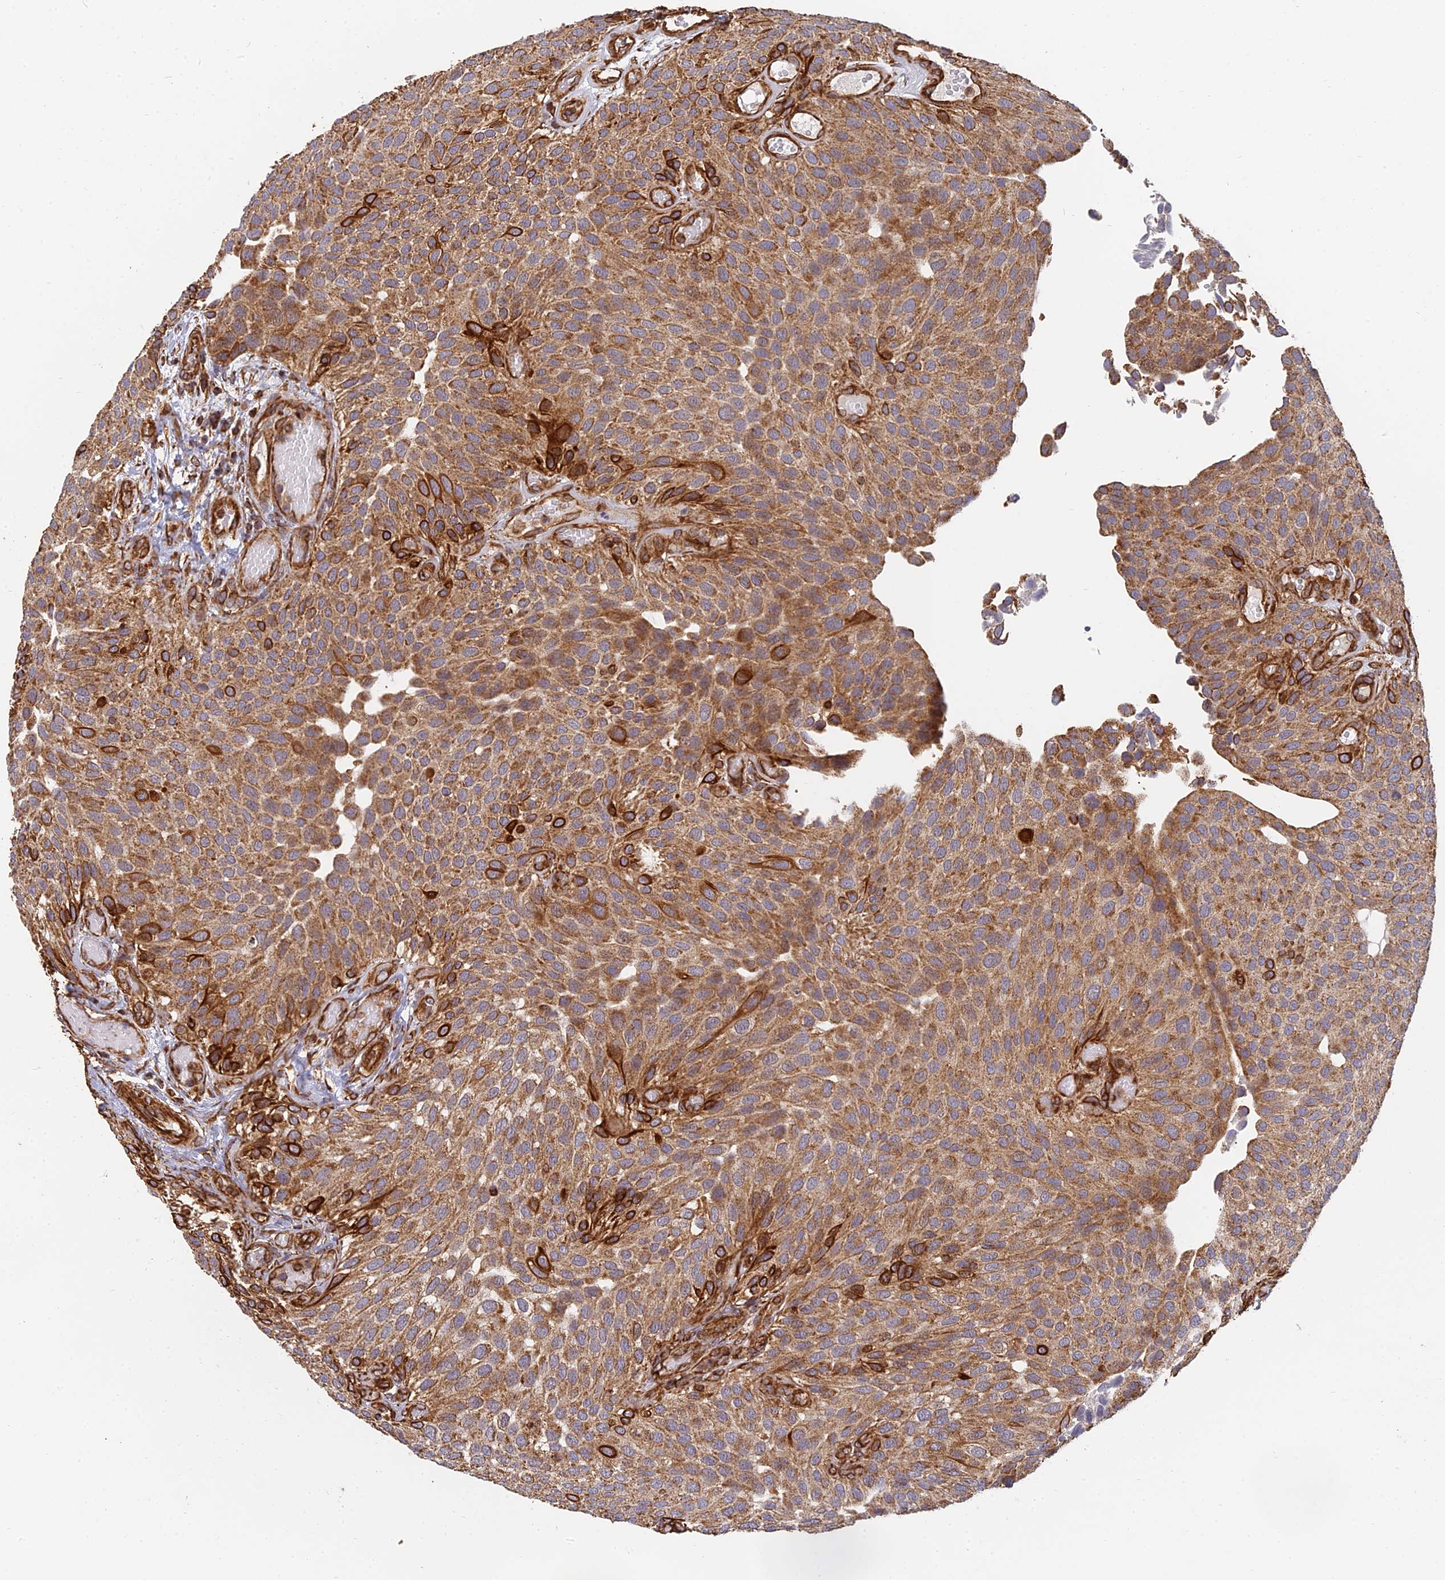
{"staining": {"intensity": "strong", "quantity": ">75%", "location": "cytoplasmic/membranous"}, "tissue": "urothelial cancer", "cell_type": "Tumor cells", "image_type": "cancer", "snomed": [{"axis": "morphology", "description": "Urothelial carcinoma, Low grade"}, {"axis": "topography", "description": "Urinary bladder"}], "caption": "Brown immunohistochemical staining in human urothelial carcinoma (low-grade) displays strong cytoplasmic/membranous expression in about >75% of tumor cells. The protein of interest is stained brown, and the nuclei are stained in blue (DAB IHC with brightfield microscopy, high magnification).", "gene": "DSTYK", "patient": {"sex": "male", "age": 89}}